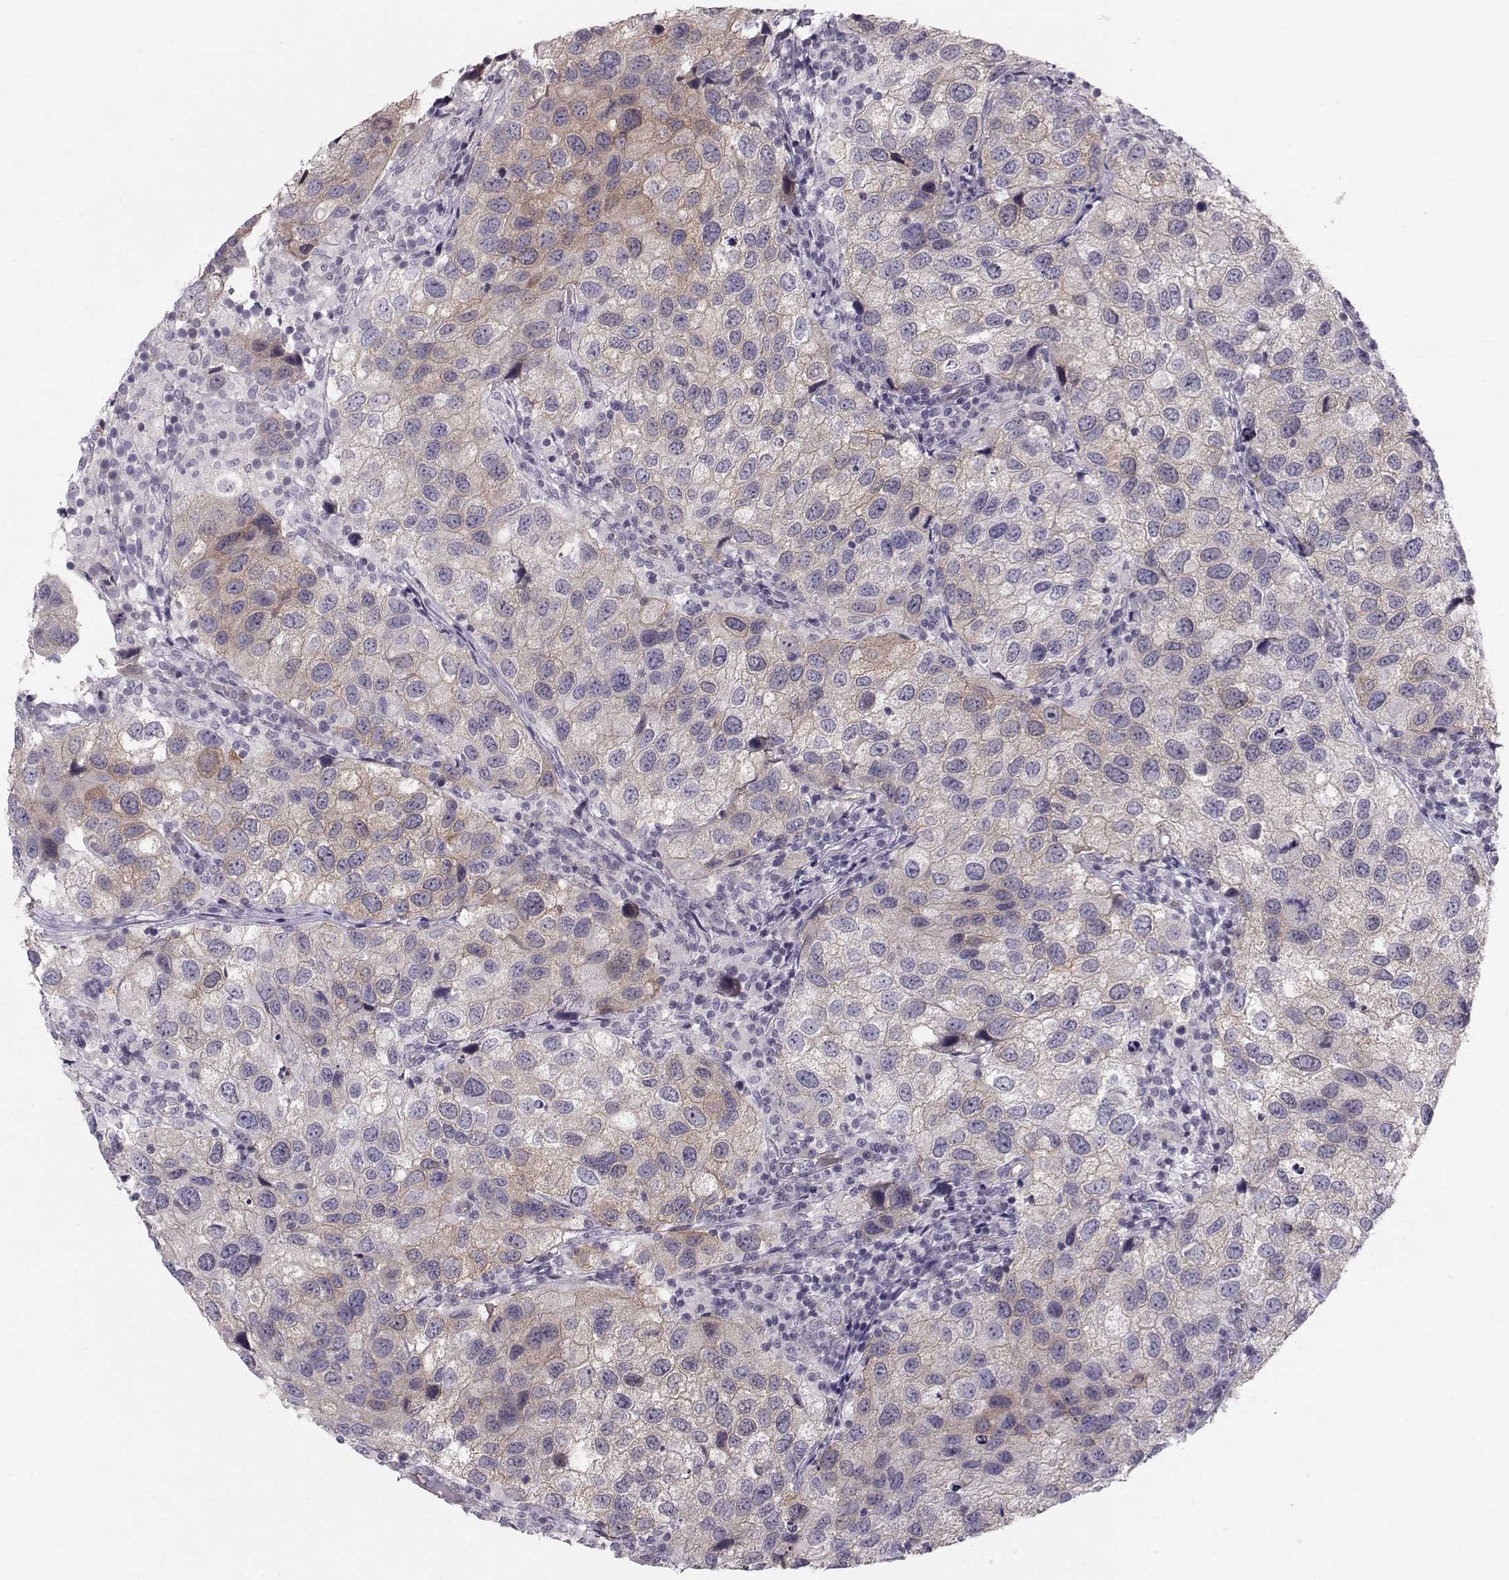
{"staining": {"intensity": "moderate", "quantity": "25%-75%", "location": "cytoplasmic/membranous"}, "tissue": "urothelial cancer", "cell_type": "Tumor cells", "image_type": "cancer", "snomed": [{"axis": "morphology", "description": "Urothelial carcinoma, High grade"}, {"axis": "topography", "description": "Urinary bladder"}], "caption": "This image exhibits IHC staining of human urothelial cancer, with medium moderate cytoplasmic/membranous staining in about 25%-75% of tumor cells.", "gene": "MAST1", "patient": {"sex": "male", "age": 79}}